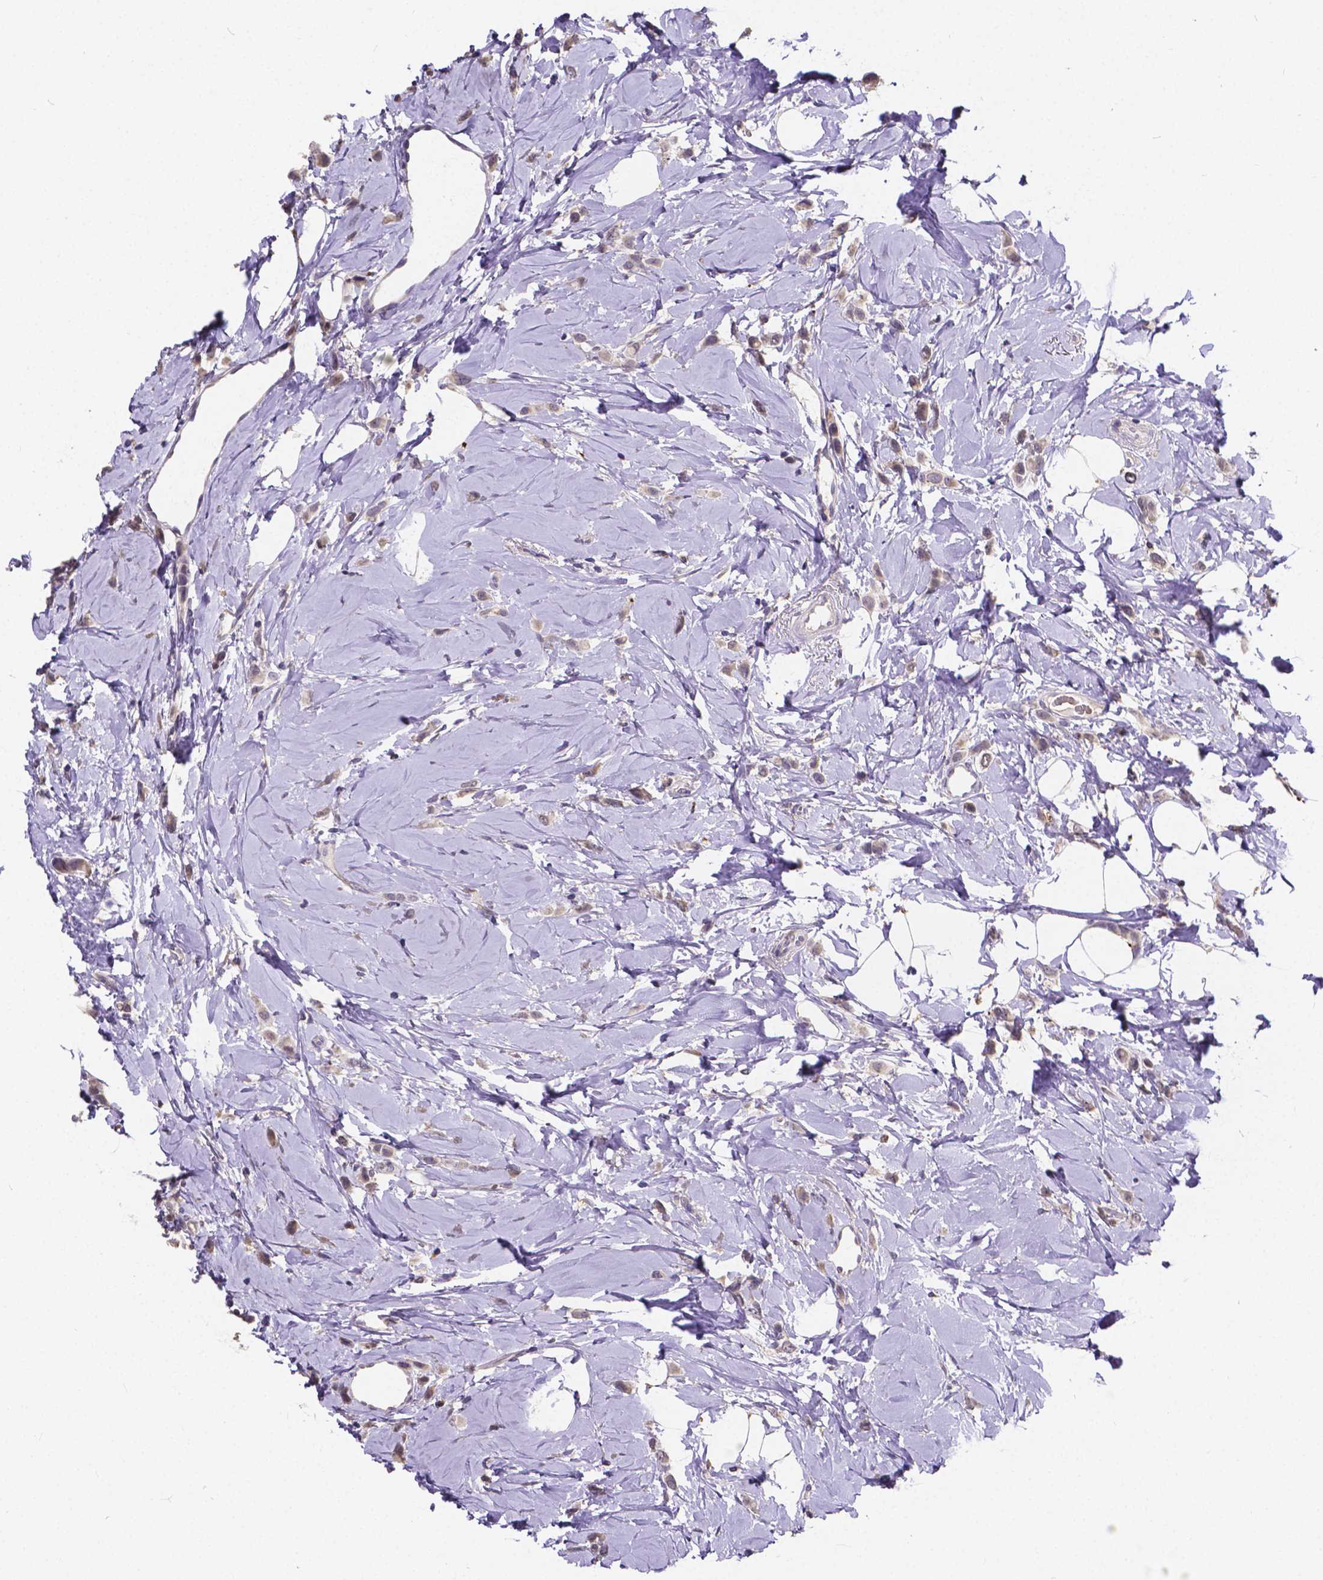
{"staining": {"intensity": "negative", "quantity": "none", "location": "none"}, "tissue": "breast cancer", "cell_type": "Tumor cells", "image_type": "cancer", "snomed": [{"axis": "morphology", "description": "Lobular carcinoma"}, {"axis": "topography", "description": "Breast"}], "caption": "This is an immunohistochemistry histopathology image of breast lobular carcinoma. There is no positivity in tumor cells.", "gene": "CTNNA2", "patient": {"sex": "female", "age": 66}}